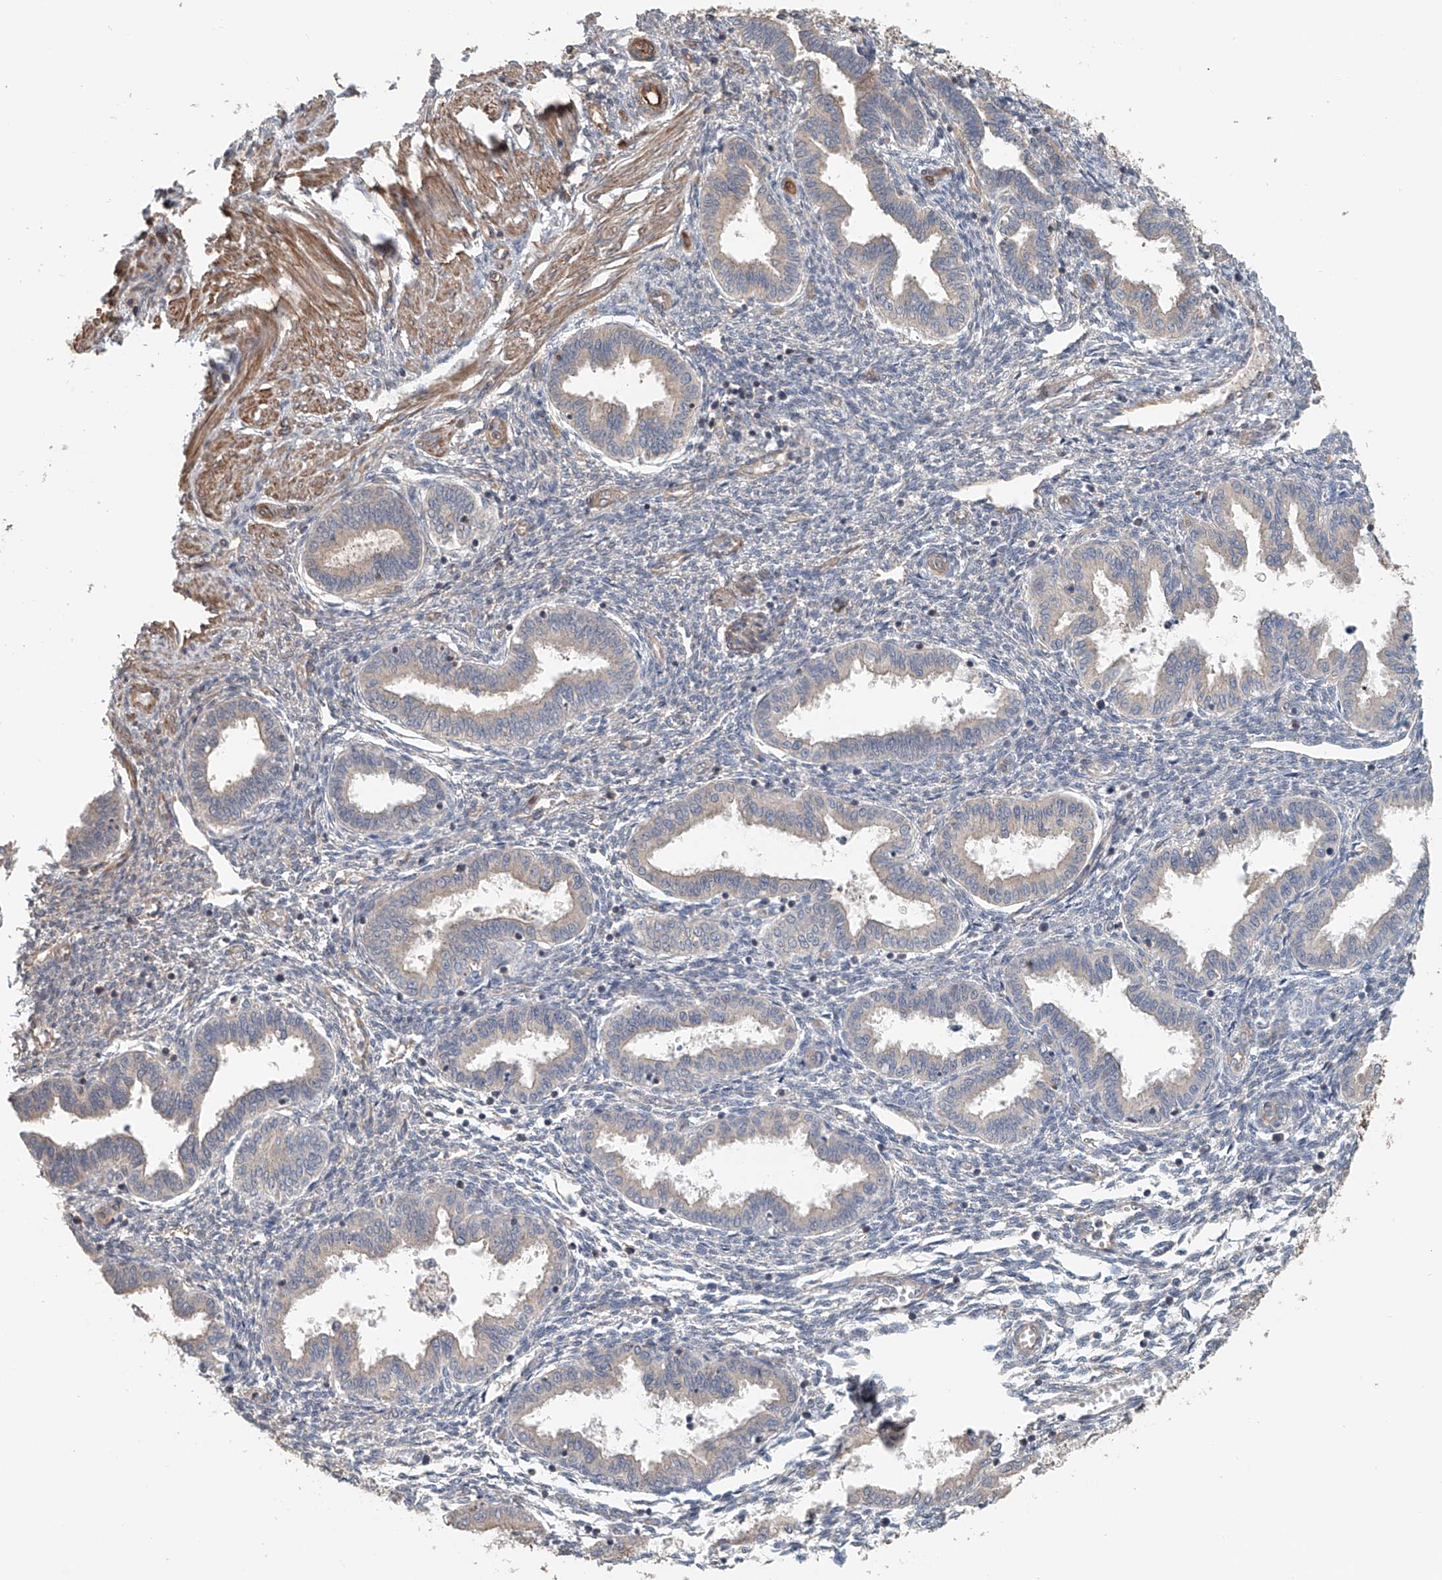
{"staining": {"intensity": "negative", "quantity": "none", "location": "none"}, "tissue": "endometrium", "cell_type": "Cells in endometrial stroma", "image_type": "normal", "snomed": [{"axis": "morphology", "description": "Normal tissue, NOS"}, {"axis": "topography", "description": "Endometrium"}], "caption": "The histopathology image exhibits no significant staining in cells in endometrial stroma of endometrium. The staining was performed using DAB (3,3'-diaminobenzidine) to visualize the protein expression in brown, while the nuclei were stained in blue with hematoxylin (Magnification: 20x).", "gene": "FRYL", "patient": {"sex": "female", "age": 33}}